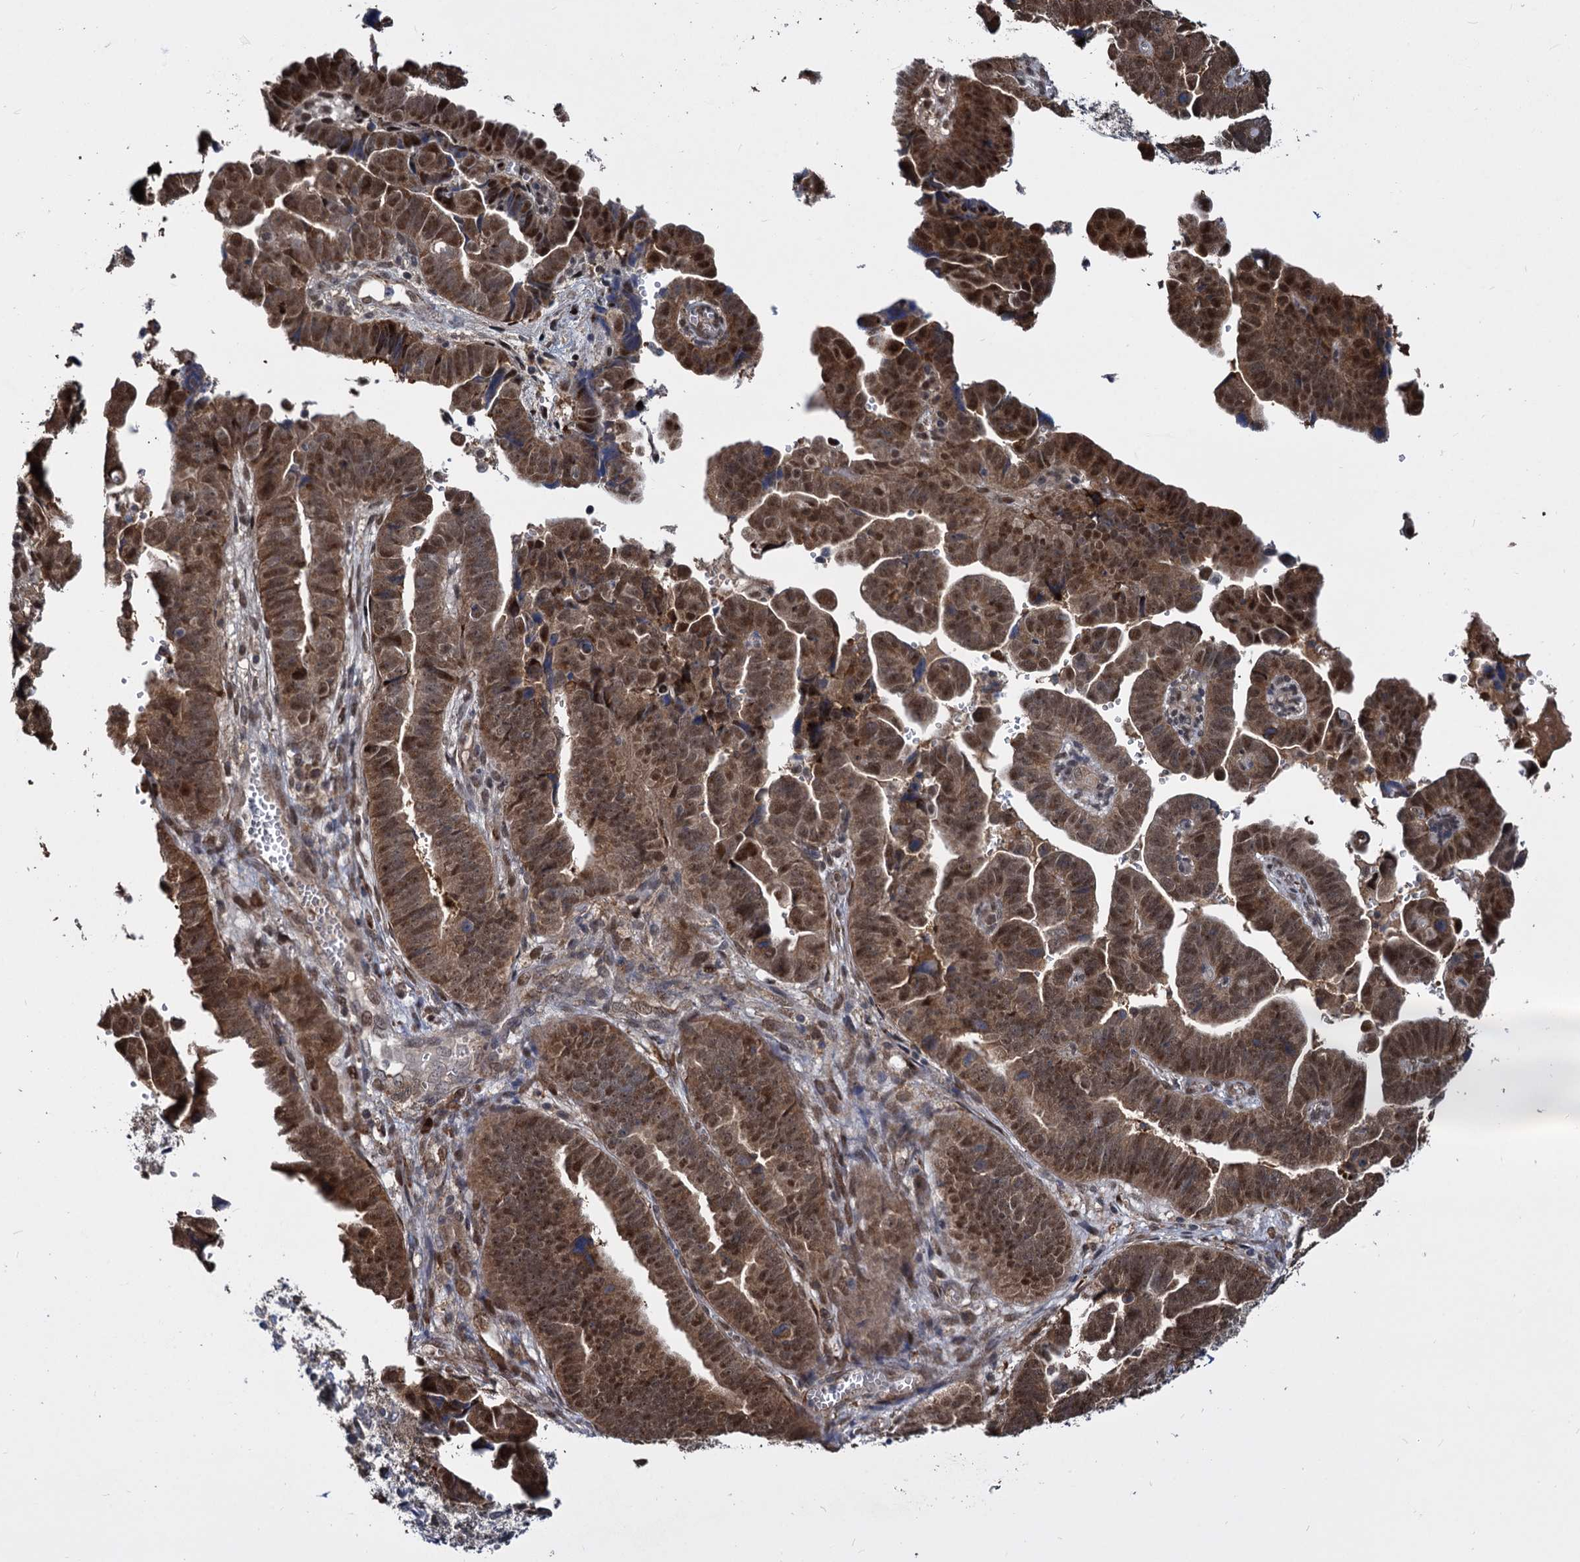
{"staining": {"intensity": "moderate", "quantity": ">75%", "location": "cytoplasmic/membranous,nuclear"}, "tissue": "endometrial cancer", "cell_type": "Tumor cells", "image_type": "cancer", "snomed": [{"axis": "morphology", "description": "Adenocarcinoma, NOS"}, {"axis": "topography", "description": "Endometrium"}], "caption": "Moderate cytoplasmic/membranous and nuclear positivity for a protein is appreciated in approximately >75% of tumor cells of endometrial cancer (adenocarcinoma) using immunohistochemistry (IHC).", "gene": "PSMD4", "patient": {"sex": "female", "age": 75}}